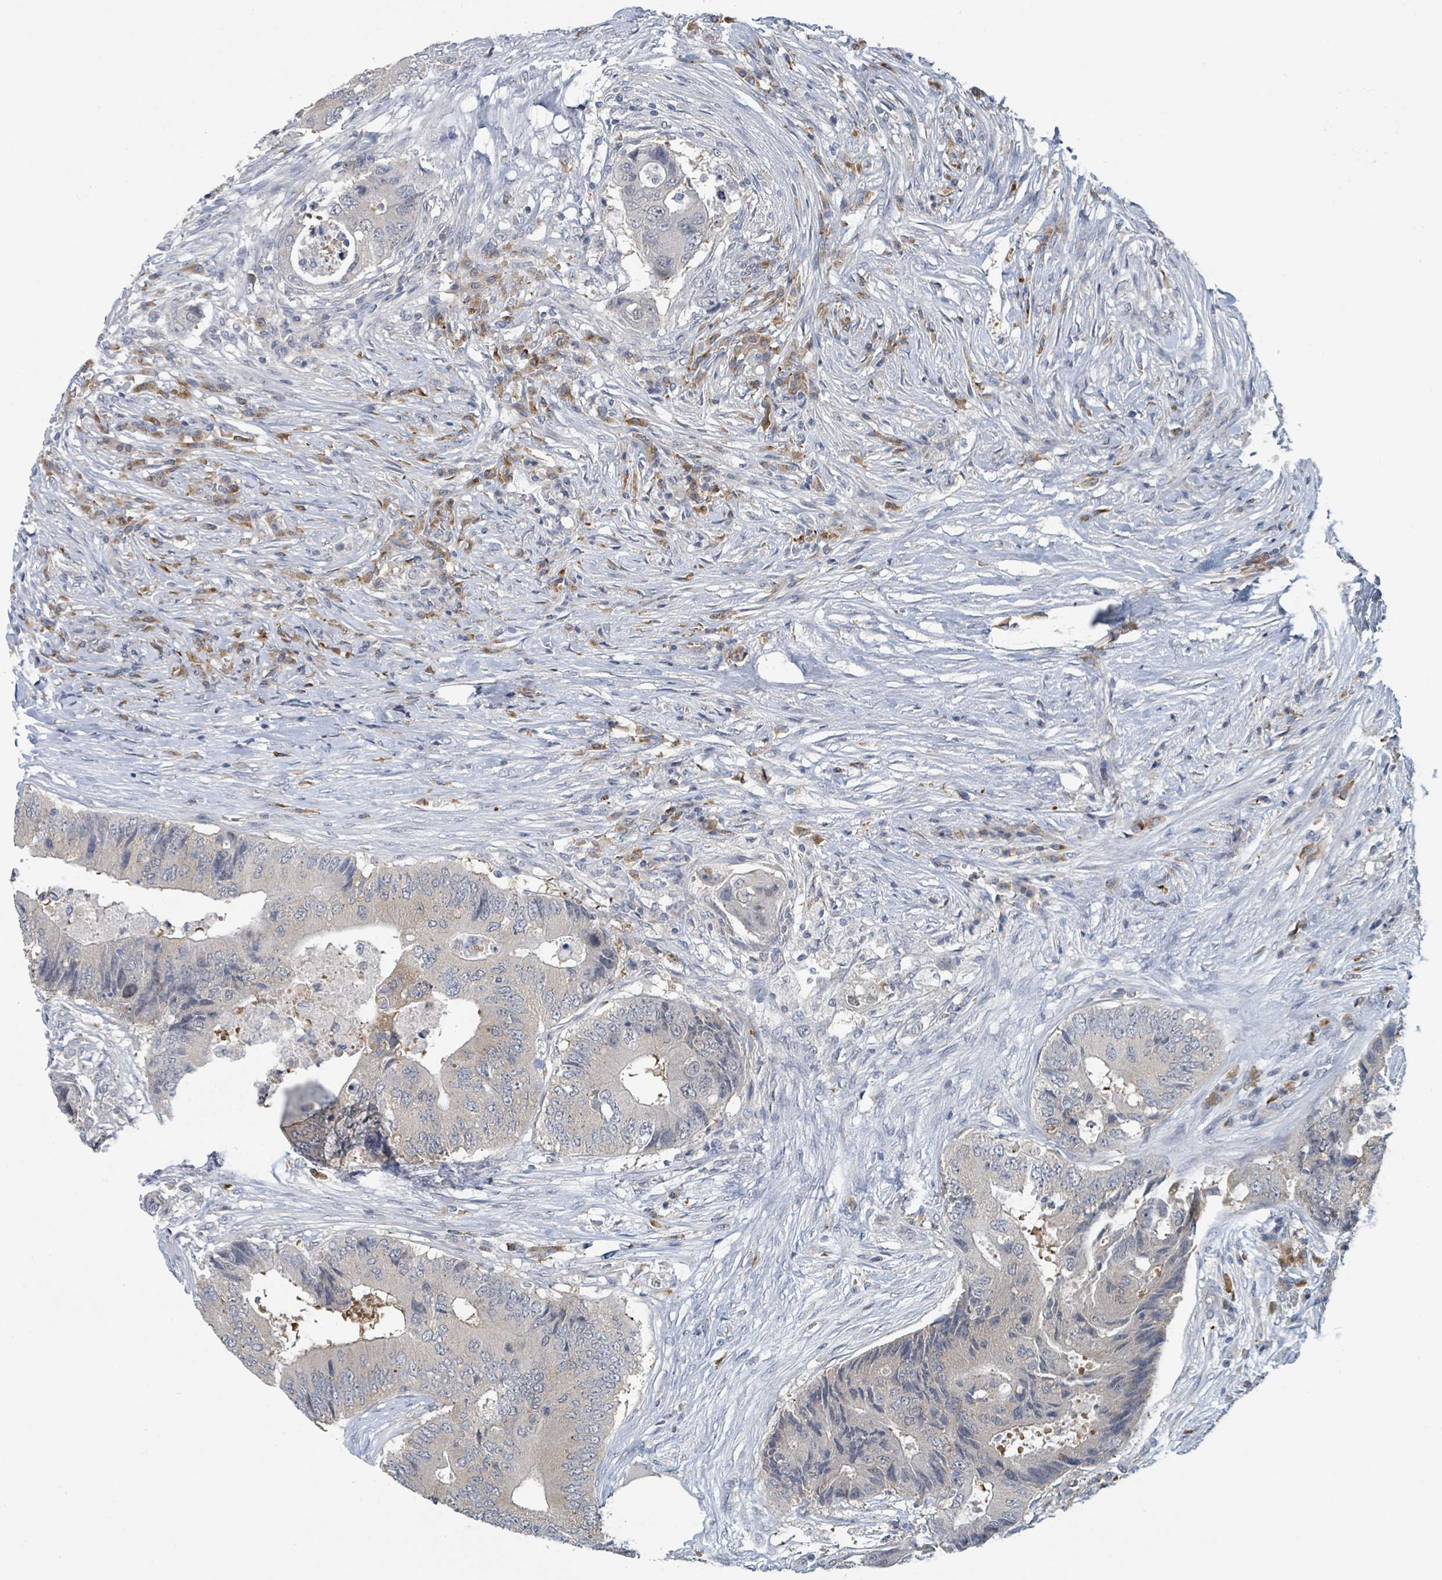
{"staining": {"intensity": "negative", "quantity": "none", "location": "none"}, "tissue": "colorectal cancer", "cell_type": "Tumor cells", "image_type": "cancer", "snomed": [{"axis": "morphology", "description": "Adenocarcinoma, NOS"}, {"axis": "topography", "description": "Colon"}], "caption": "This is an IHC image of human adenocarcinoma (colorectal). There is no positivity in tumor cells.", "gene": "ANKRD55", "patient": {"sex": "male", "age": 71}}